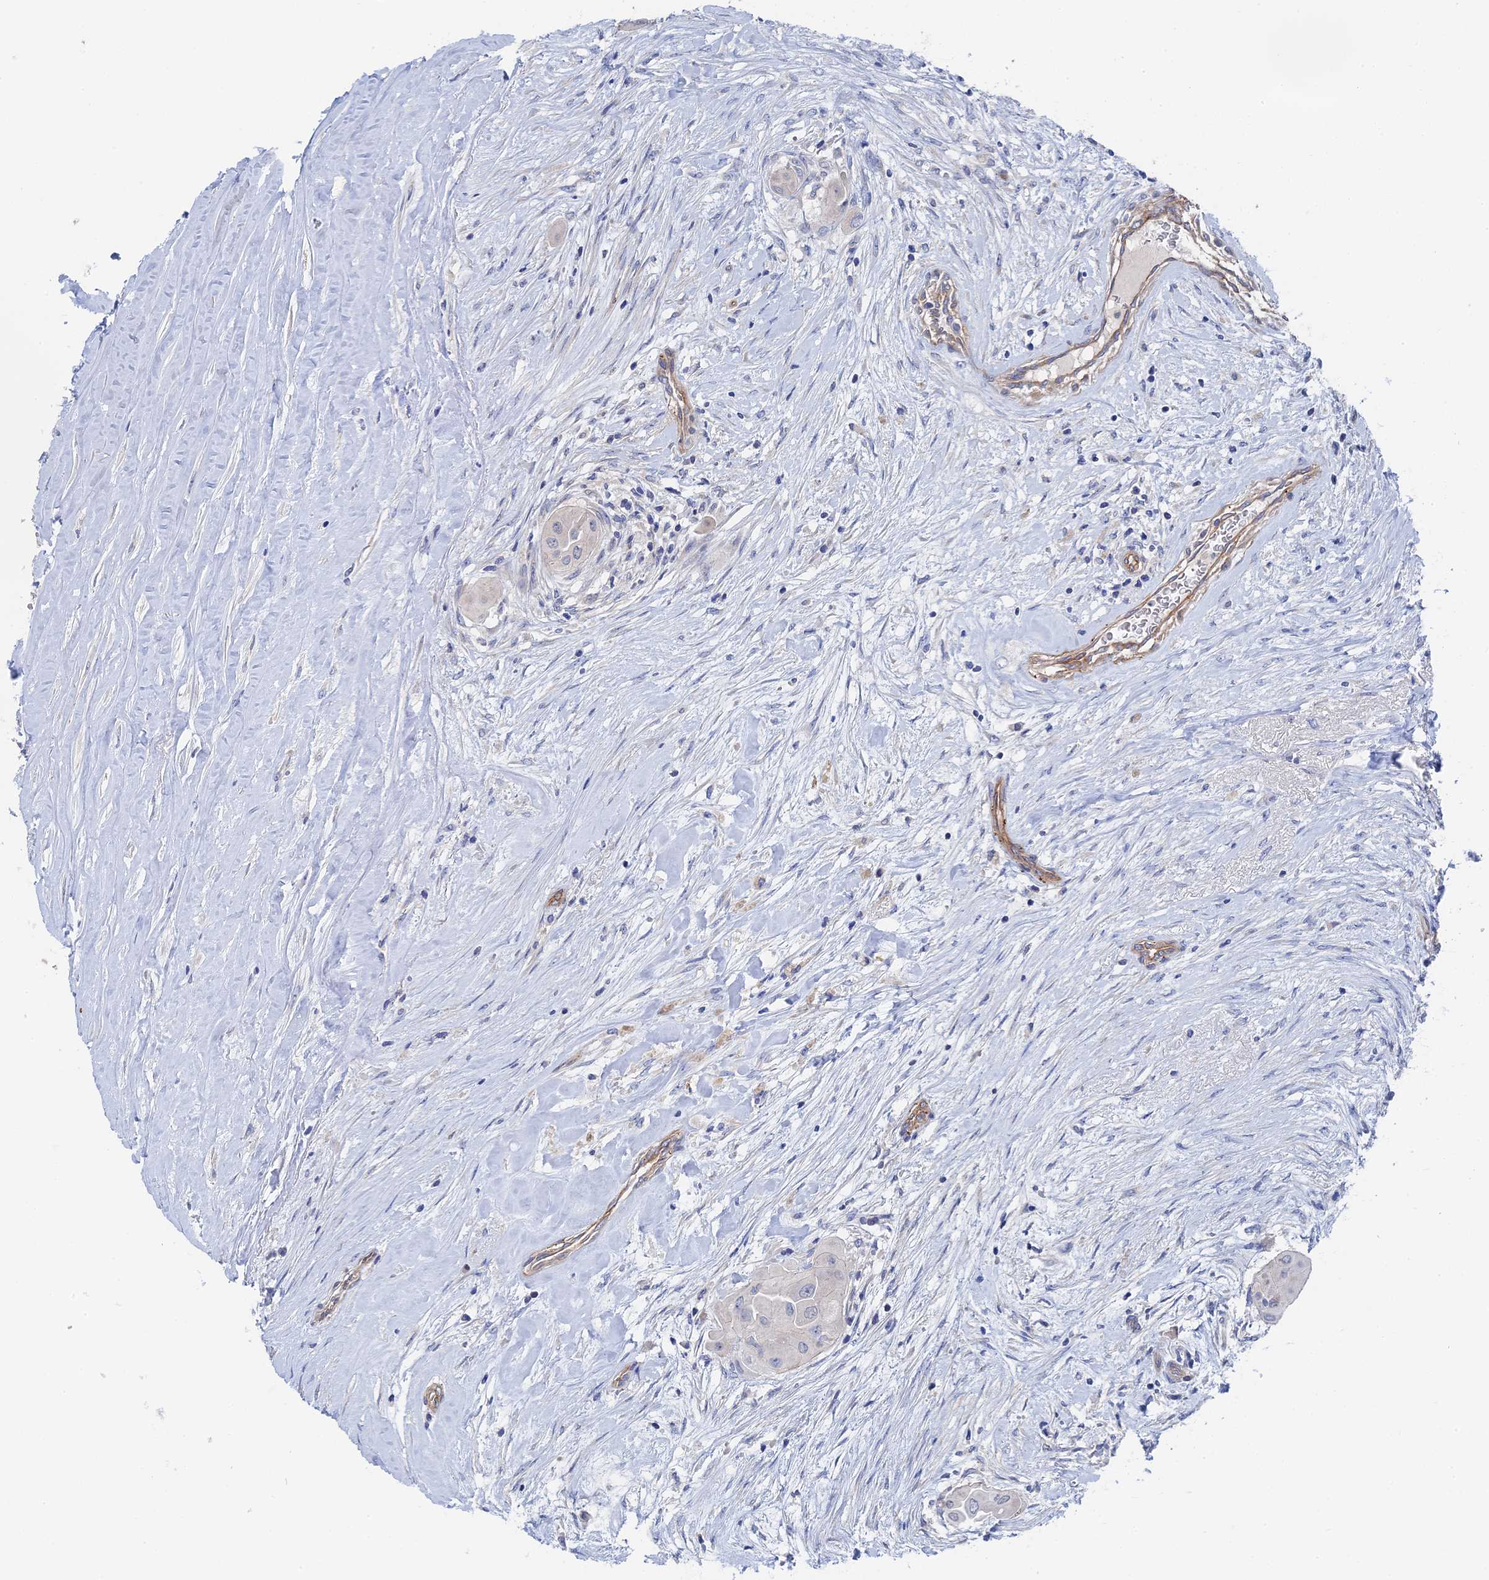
{"staining": {"intensity": "negative", "quantity": "none", "location": "none"}, "tissue": "thyroid cancer", "cell_type": "Tumor cells", "image_type": "cancer", "snomed": [{"axis": "morphology", "description": "Papillary adenocarcinoma, NOS"}, {"axis": "topography", "description": "Thyroid gland"}], "caption": "Tumor cells show no significant expression in papillary adenocarcinoma (thyroid).", "gene": "MTHFSD", "patient": {"sex": "female", "age": 59}}